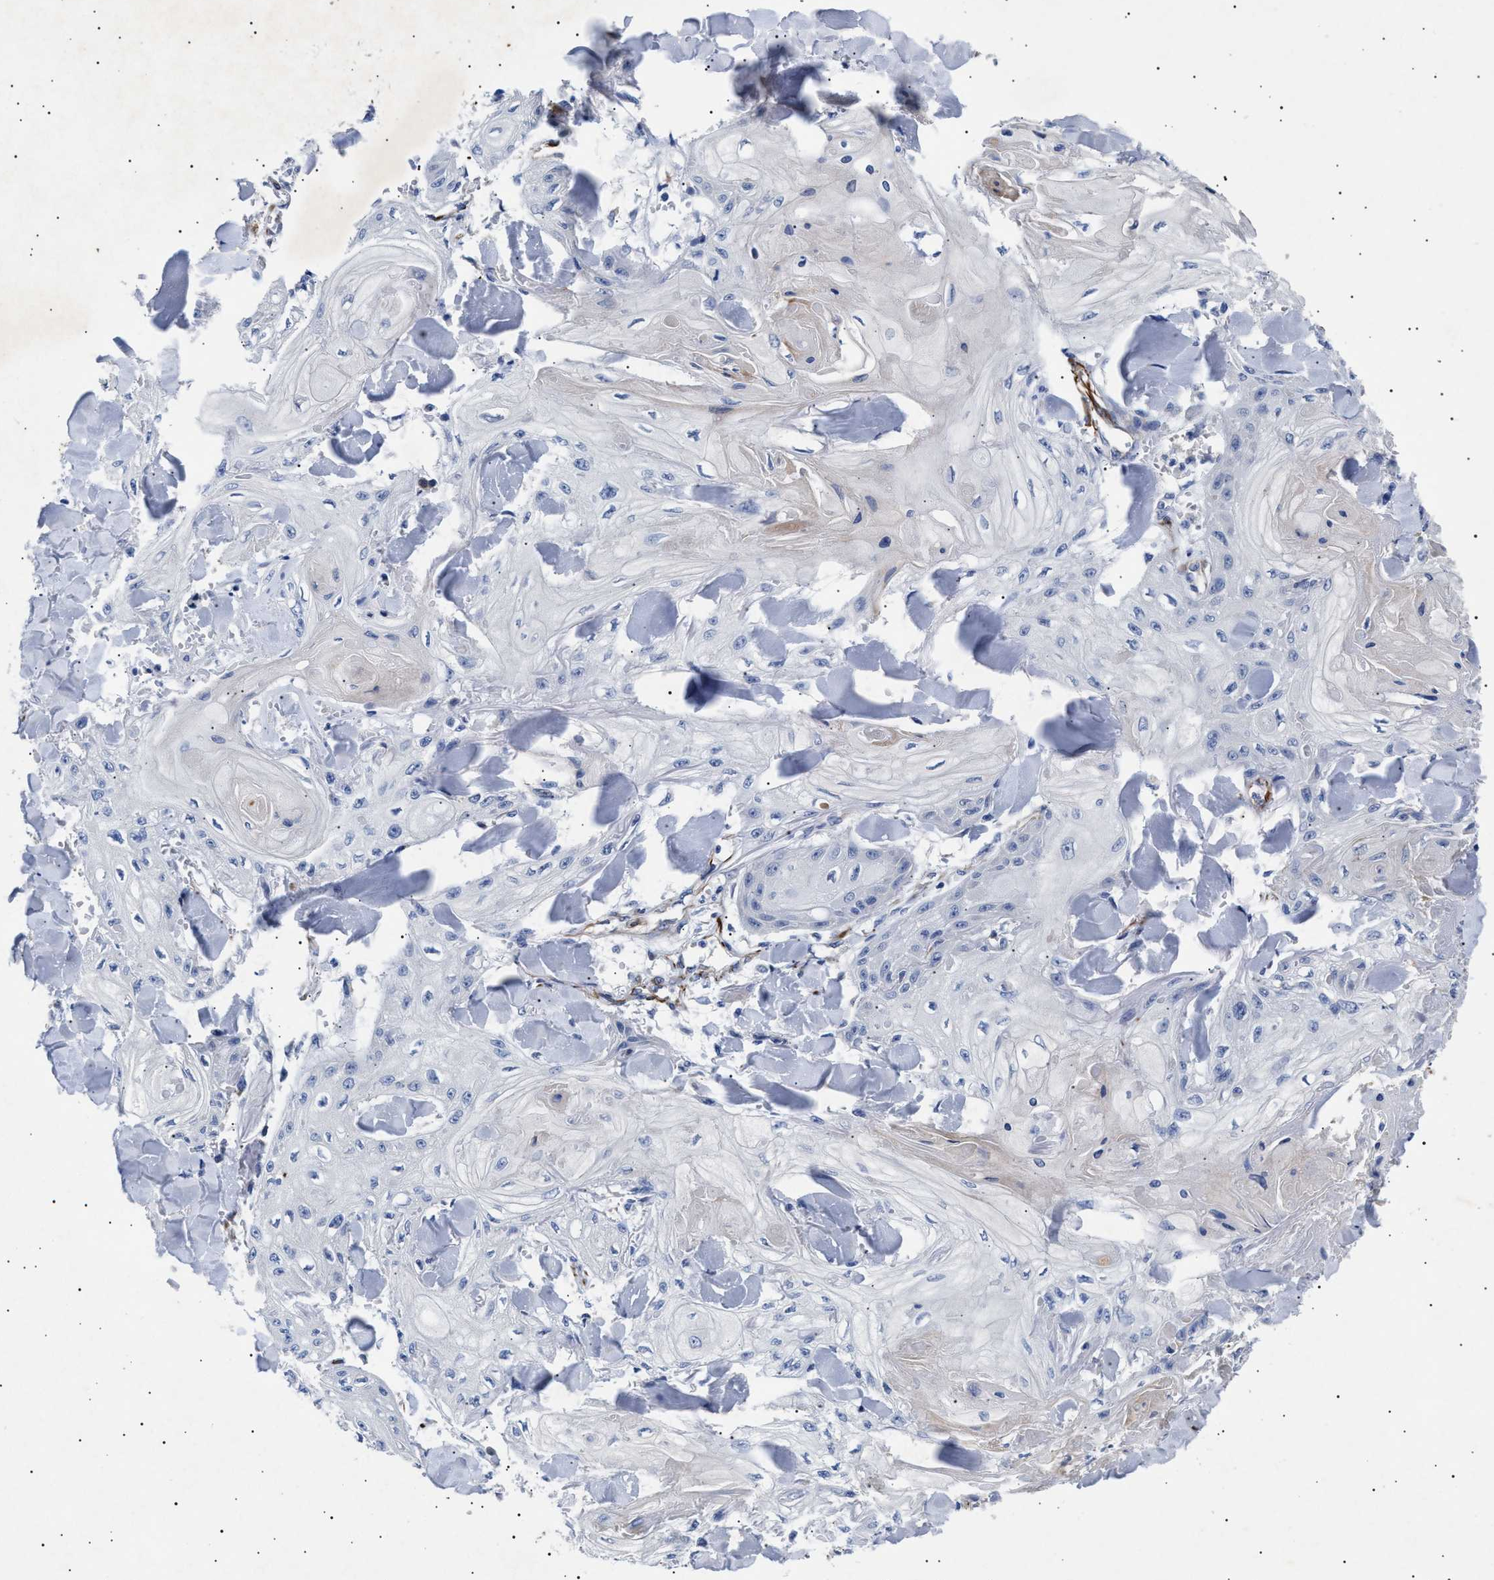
{"staining": {"intensity": "negative", "quantity": "none", "location": "none"}, "tissue": "skin cancer", "cell_type": "Tumor cells", "image_type": "cancer", "snomed": [{"axis": "morphology", "description": "Squamous cell carcinoma, NOS"}, {"axis": "topography", "description": "Skin"}], "caption": "Immunohistochemistry (IHC) histopathology image of neoplastic tissue: skin cancer (squamous cell carcinoma) stained with DAB displays no significant protein expression in tumor cells.", "gene": "OLFML2A", "patient": {"sex": "male", "age": 74}}